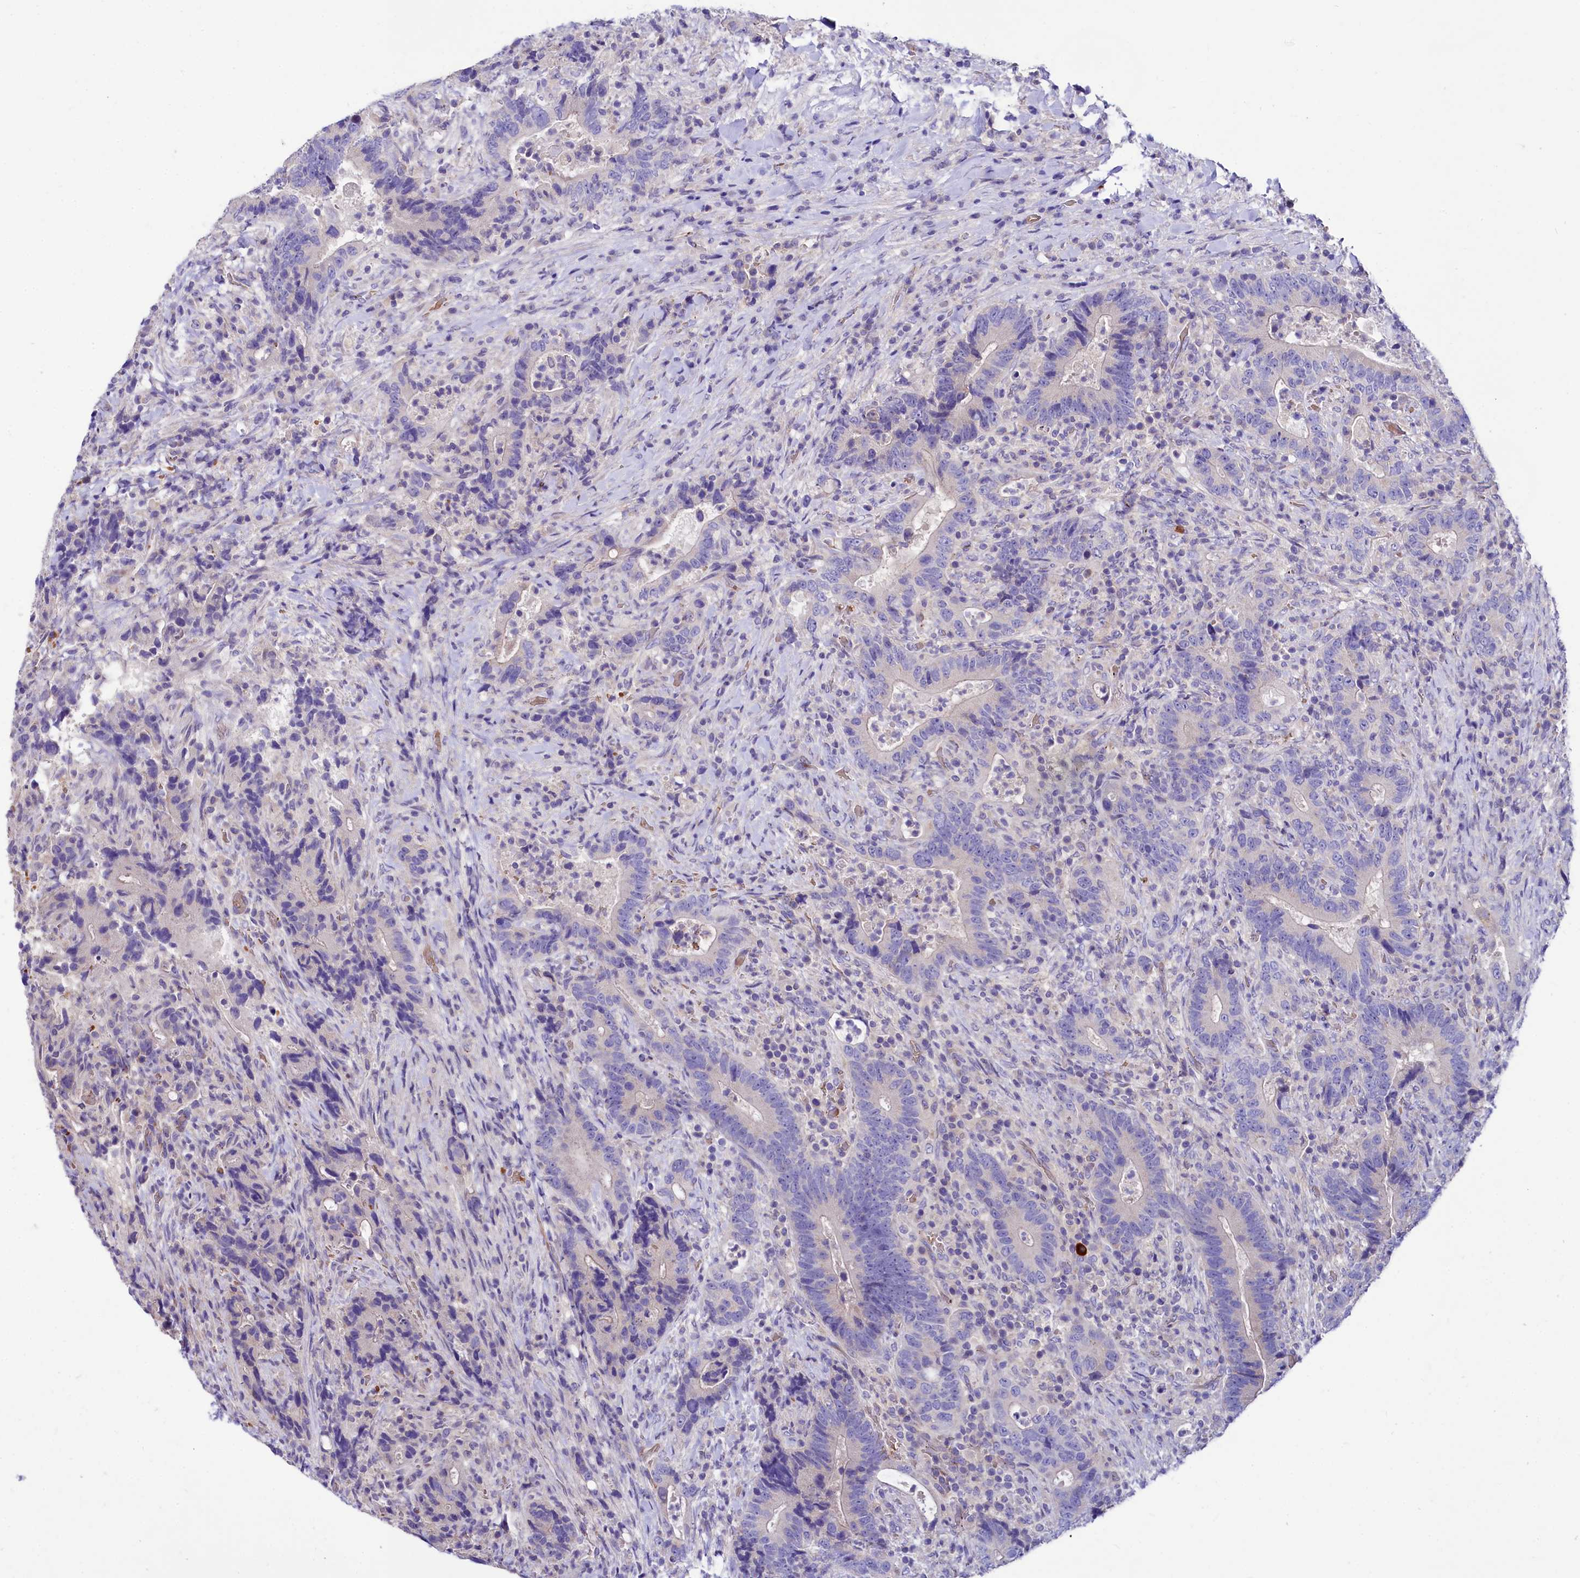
{"staining": {"intensity": "negative", "quantity": "none", "location": "none"}, "tissue": "colorectal cancer", "cell_type": "Tumor cells", "image_type": "cancer", "snomed": [{"axis": "morphology", "description": "Adenocarcinoma, NOS"}, {"axis": "topography", "description": "Colon"}], "caption": "Tumor cells show no significant protein staining in adenocarcinoma (colorectal).", "gene": "ABHD5", "patient": {"sex": "female", "age": 75}}